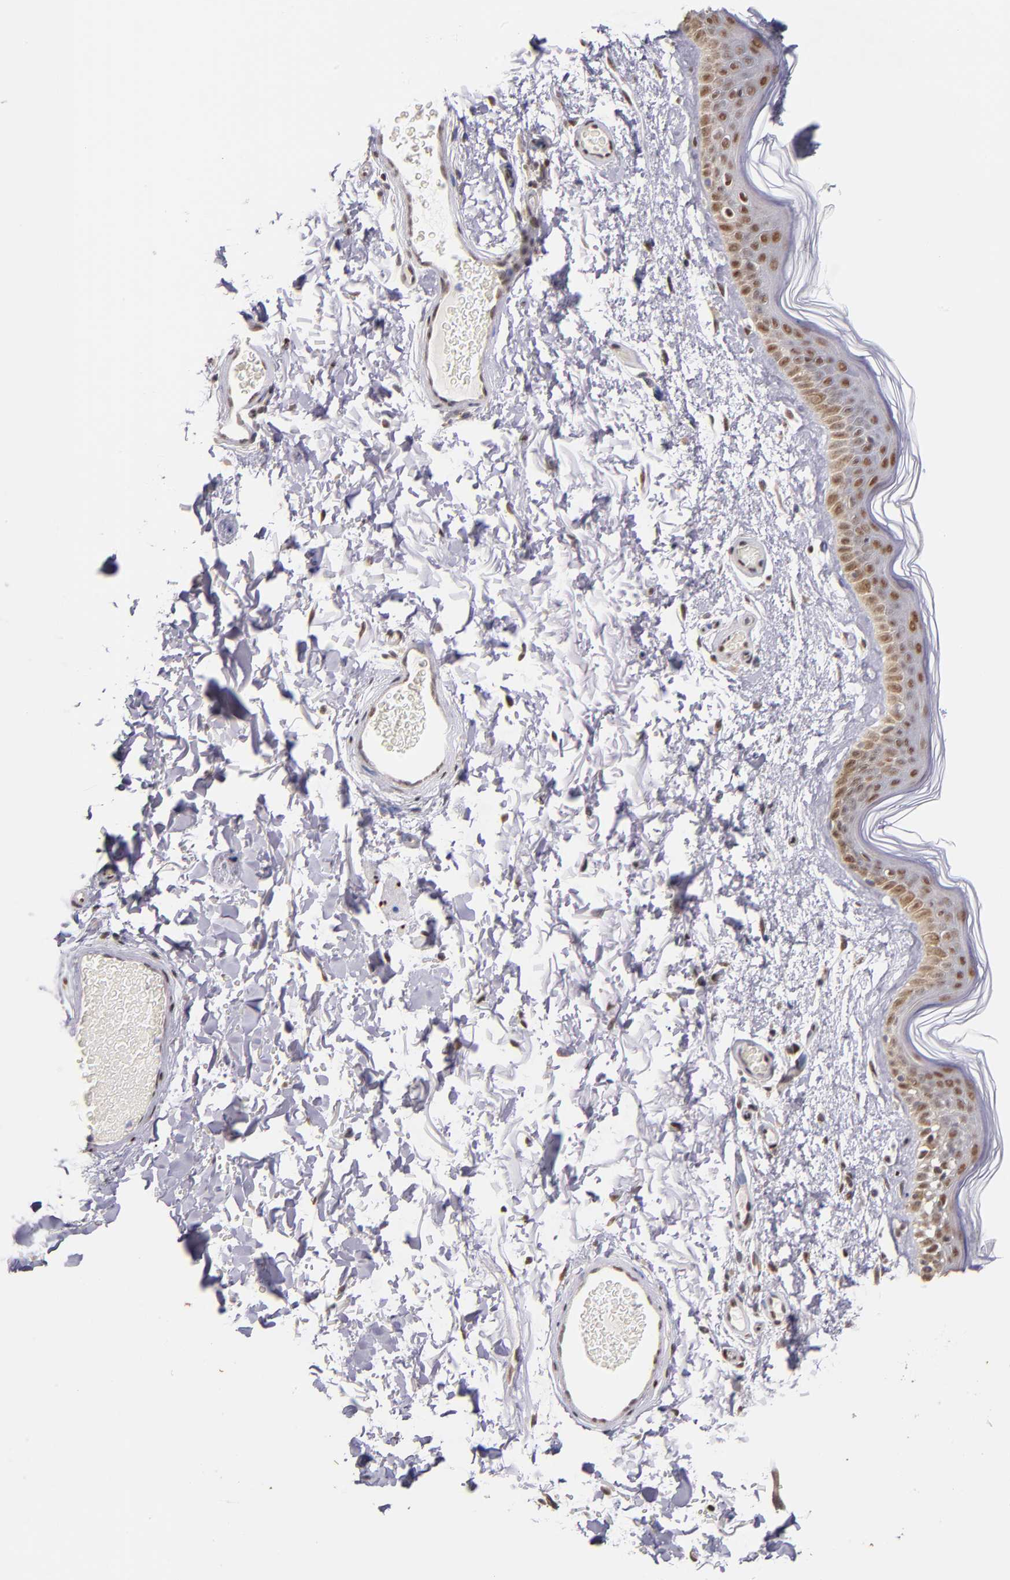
{"staining": {"intensity": "weak", "quantity": "25%-75%", "location": "nuclear"}, "tissue": "skin", "cell_type": "Fibroblasts", "image_type": "normal", "snomed": [{"axis": "morphology", "description": "Normal tissue, NOS"}, {"axis": "topography", "description": "Skin"}], "caption": "Human skin stained for a protein (brown) demonstrates weak nuclear positive positivity in approximately 25%-75% of fibroblasts.", "gene": "SRF", "patient": {"sex": "male", "age": 63}}